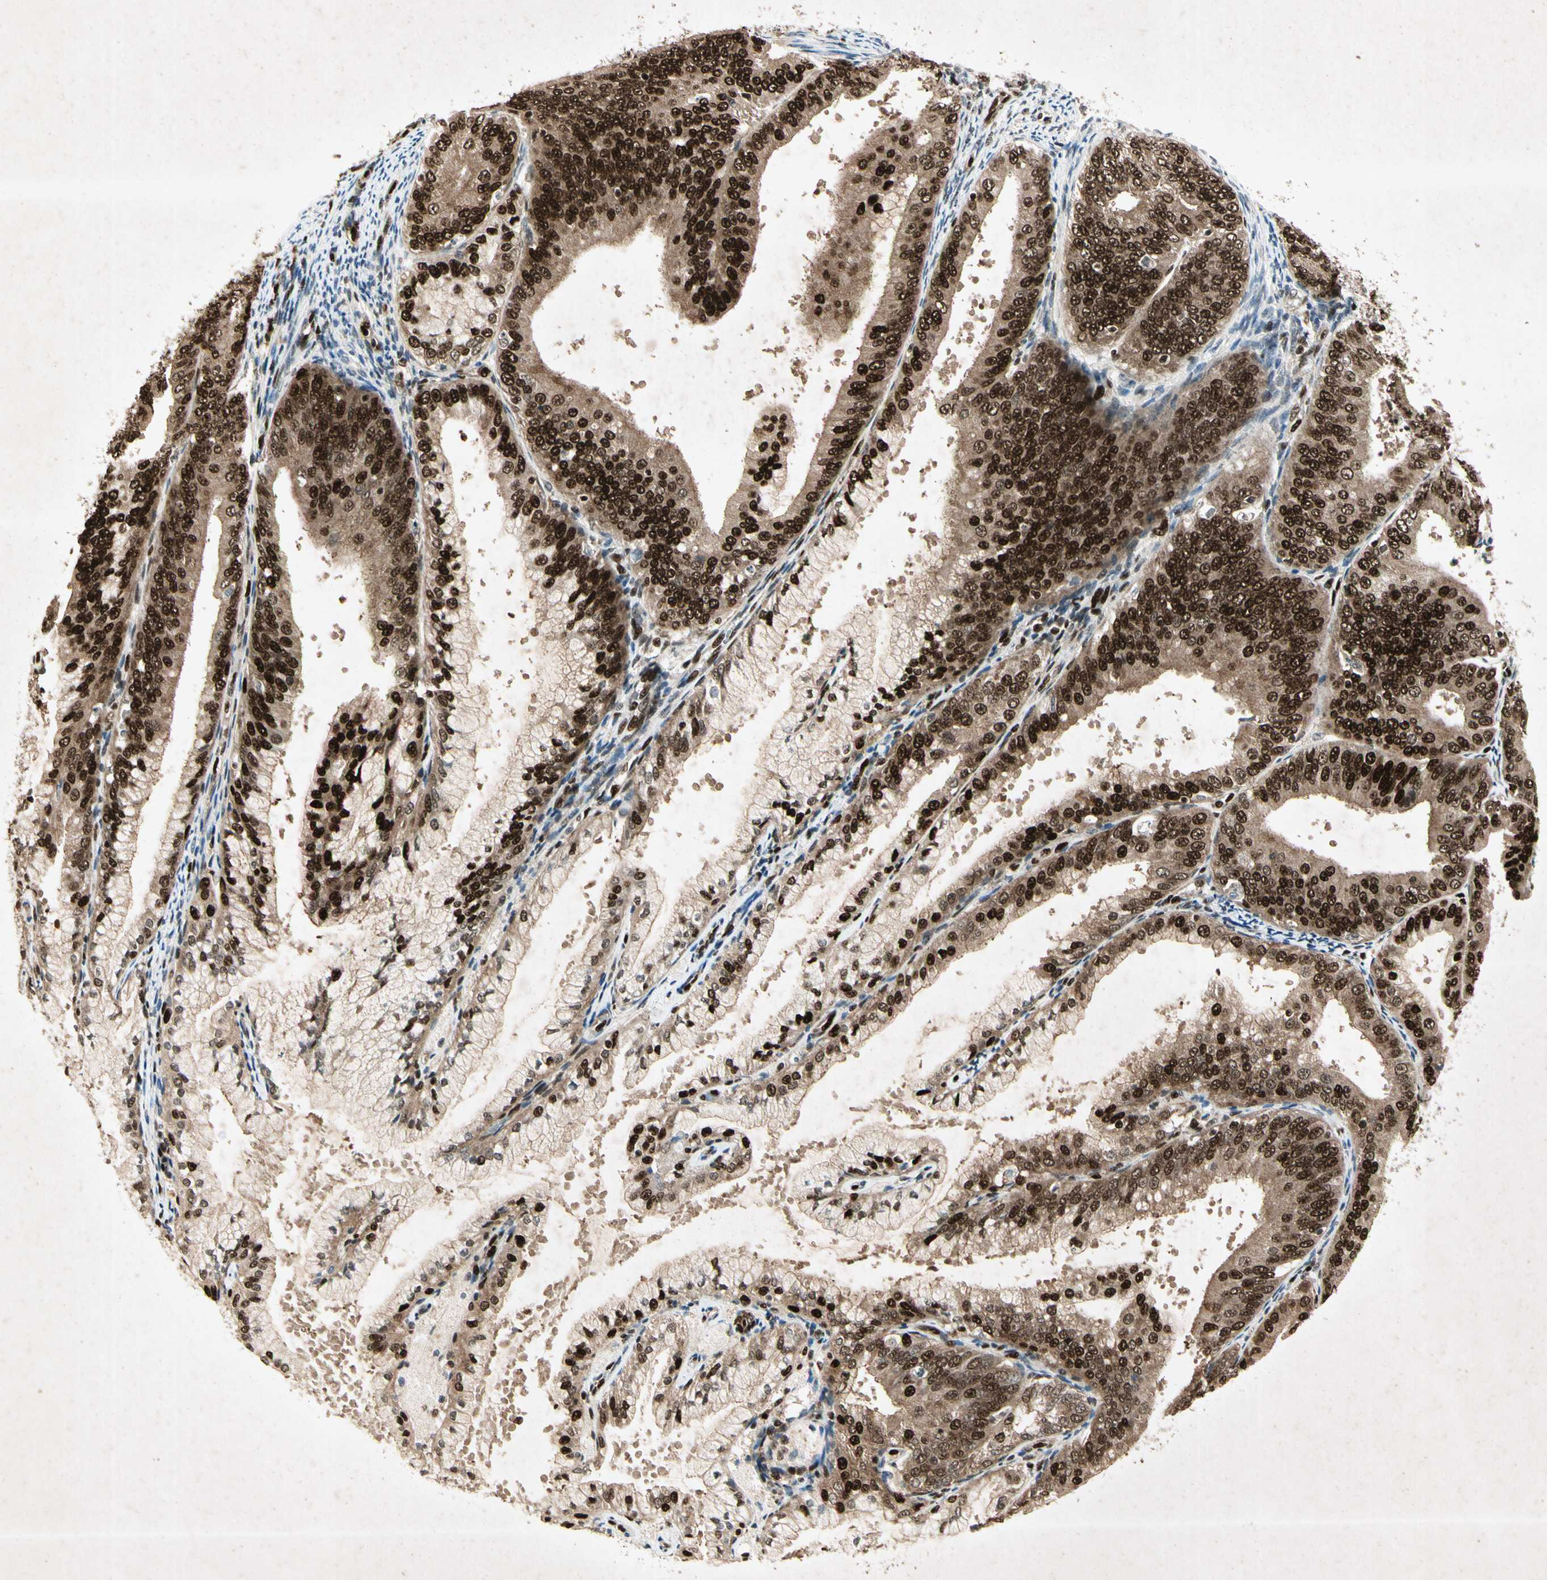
{"staining": {"intensity": "strong", "quantity": ">75%", "location": "cytoplasmic/membranous,nuclear"}, "tissue": "endometrial cancer", "cell_type": "Tumor cells", "image_type": "cancer", "snomed": [{"axis": "morphology", "description": "Adenocarcinoma, NOS"}, {"axis": "topography", "description": "Endometrium"}], "caption": "This micrograph demonstrates immunohistochemistry (IHC) staining of human endometrial cancer, with high strong cytoplasmic/membranous and nuclear positivity in about >75% of tumor cells.", "gene": "RNF43", "patient": {"sex": "female", "age": 63}}